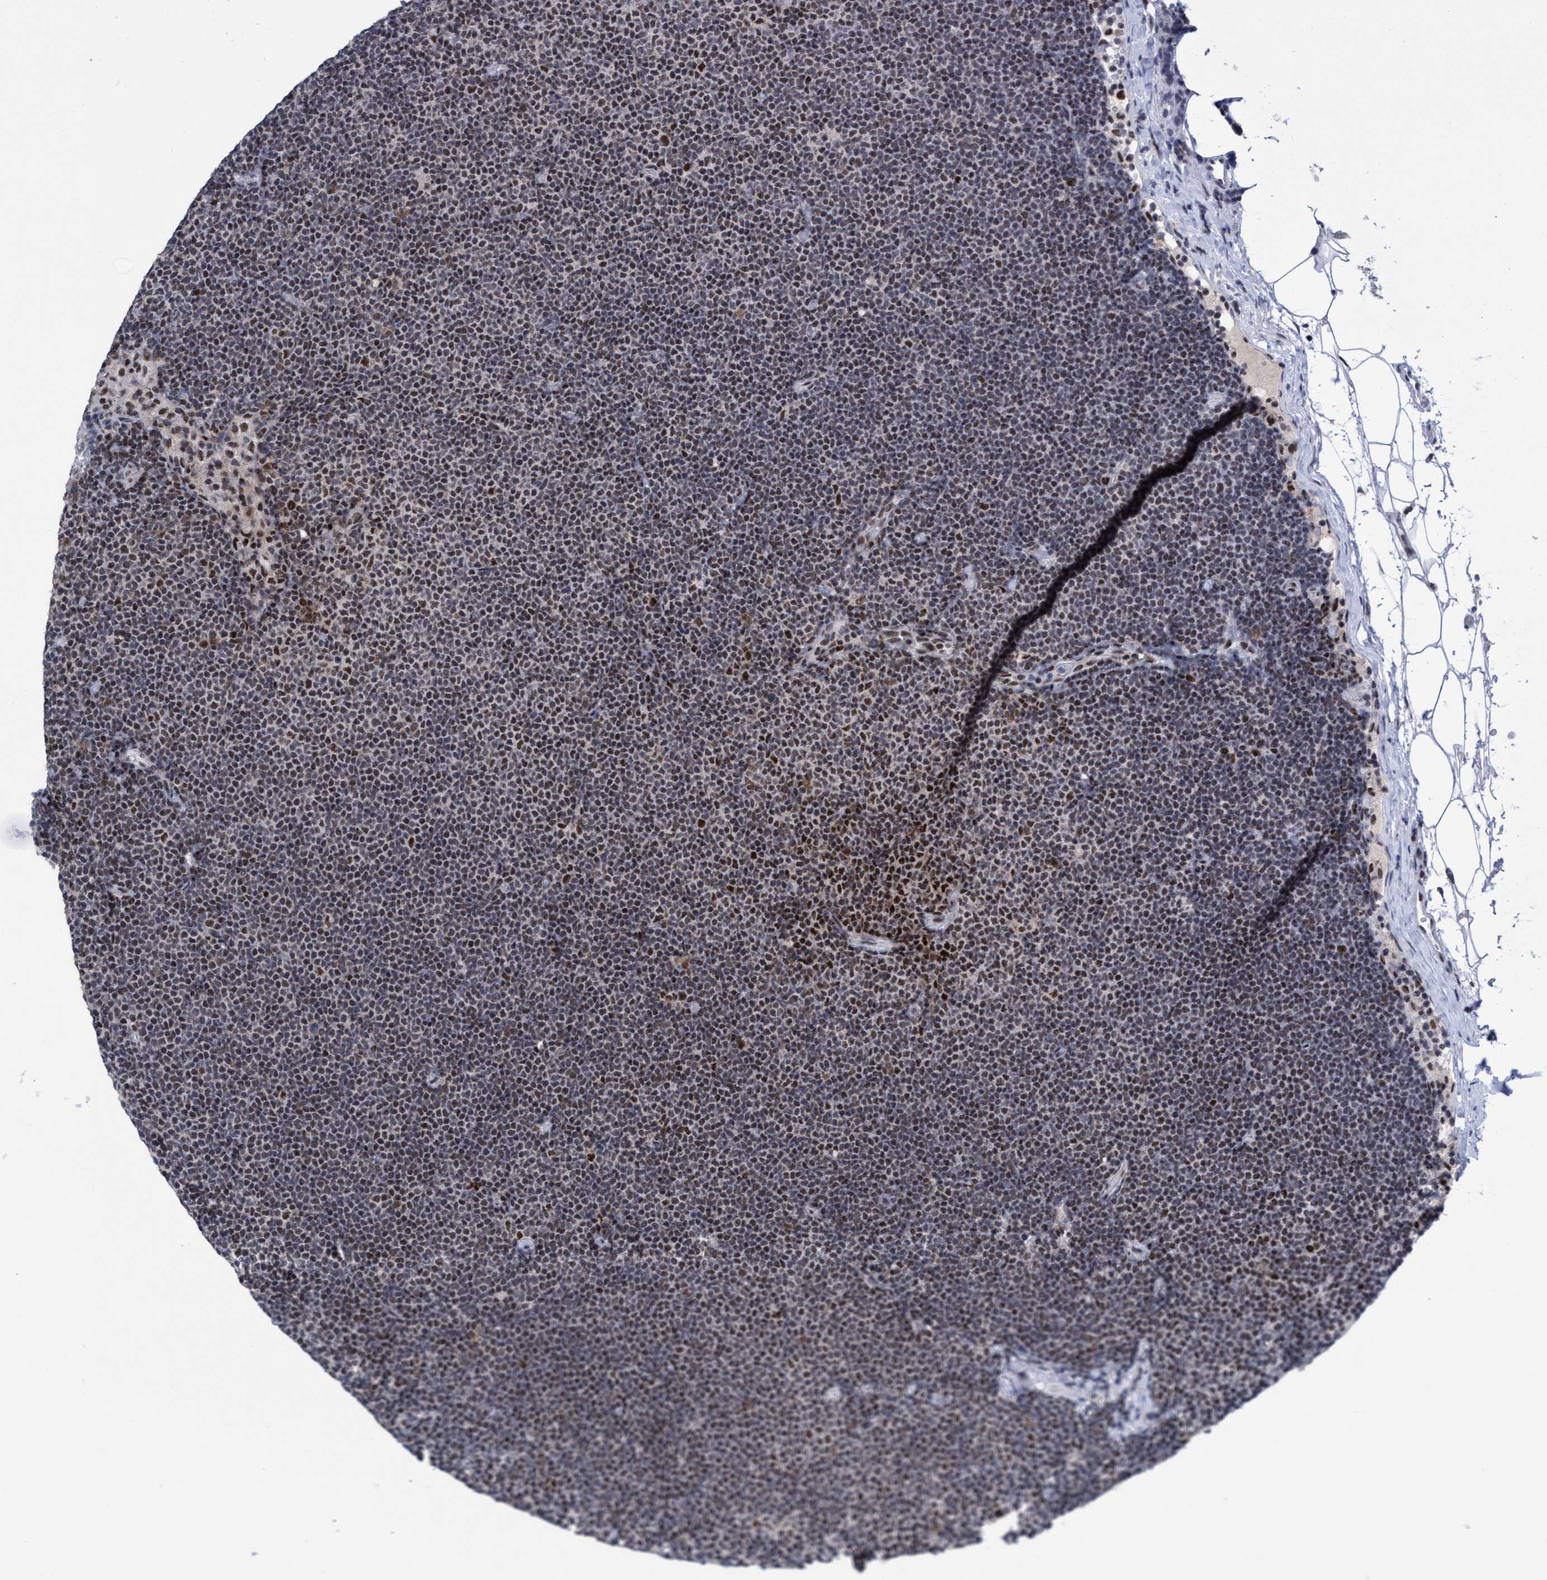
{"staining": {"intensity": "moderate", "quantity": "25%-75%", "location": "nuclear"}, "tissue": "lymphoma", "cell_type": "Tumor cells", "image_type": "cancer", "snomed": [{"axis": "morphology", "description": "Malignant lymphoma, non-Hodgkin's type, Low grade"}, {"axis": "topography", "description": "Lymph node"}], "caption": "About 25%-75% of tumor cells in lymphoma display moderate nuclear protein positivity as visualized by brown immunohistochemical staining.", "gene": "C9orf78", "patient": {"sex": "female", "age": 53}}